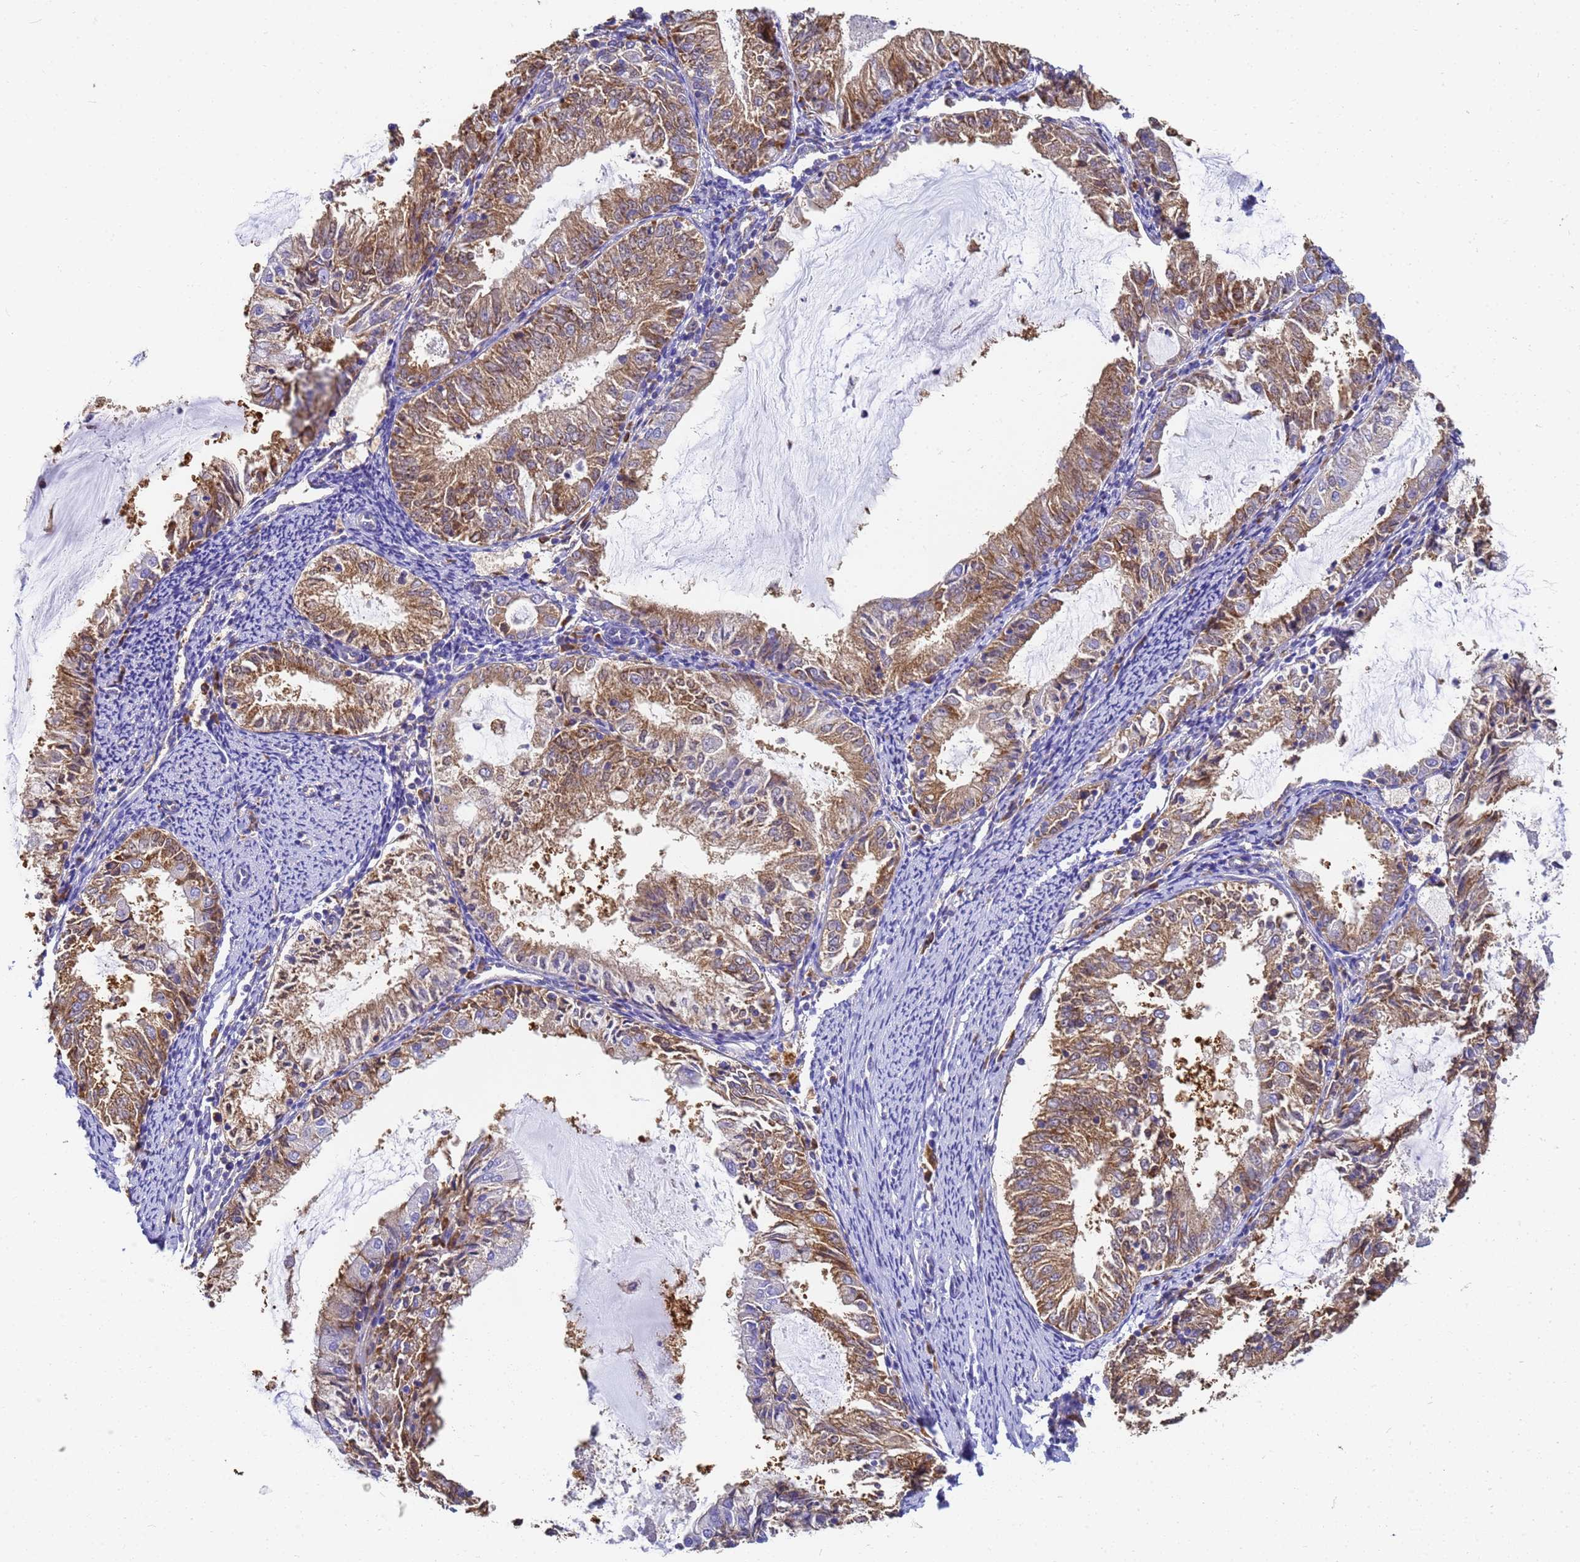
{"staining": {"intensity": "moderate", "quantity": ">75%", "location": "cytoplasmic/membranous"}, "tissue": "endometrial cancer", "cell_type": "Tumor cells", "image_type": "cancer", "snomed": [{"axis": "morphology", "description": "Adenocarcinoma, NOS"}, {"axis": "topography", "description": "Endometrium"}], "caption": "Approximately >75% of tumor cells in human endometrial cancer (adenocarcinoma) exhibit moderate cytoplasmic/membranous protein staining as visualized by brown immunohistochemical staining.", "gene": "NME1-NME2", "patient": {"sex": "female", "age": 57}}